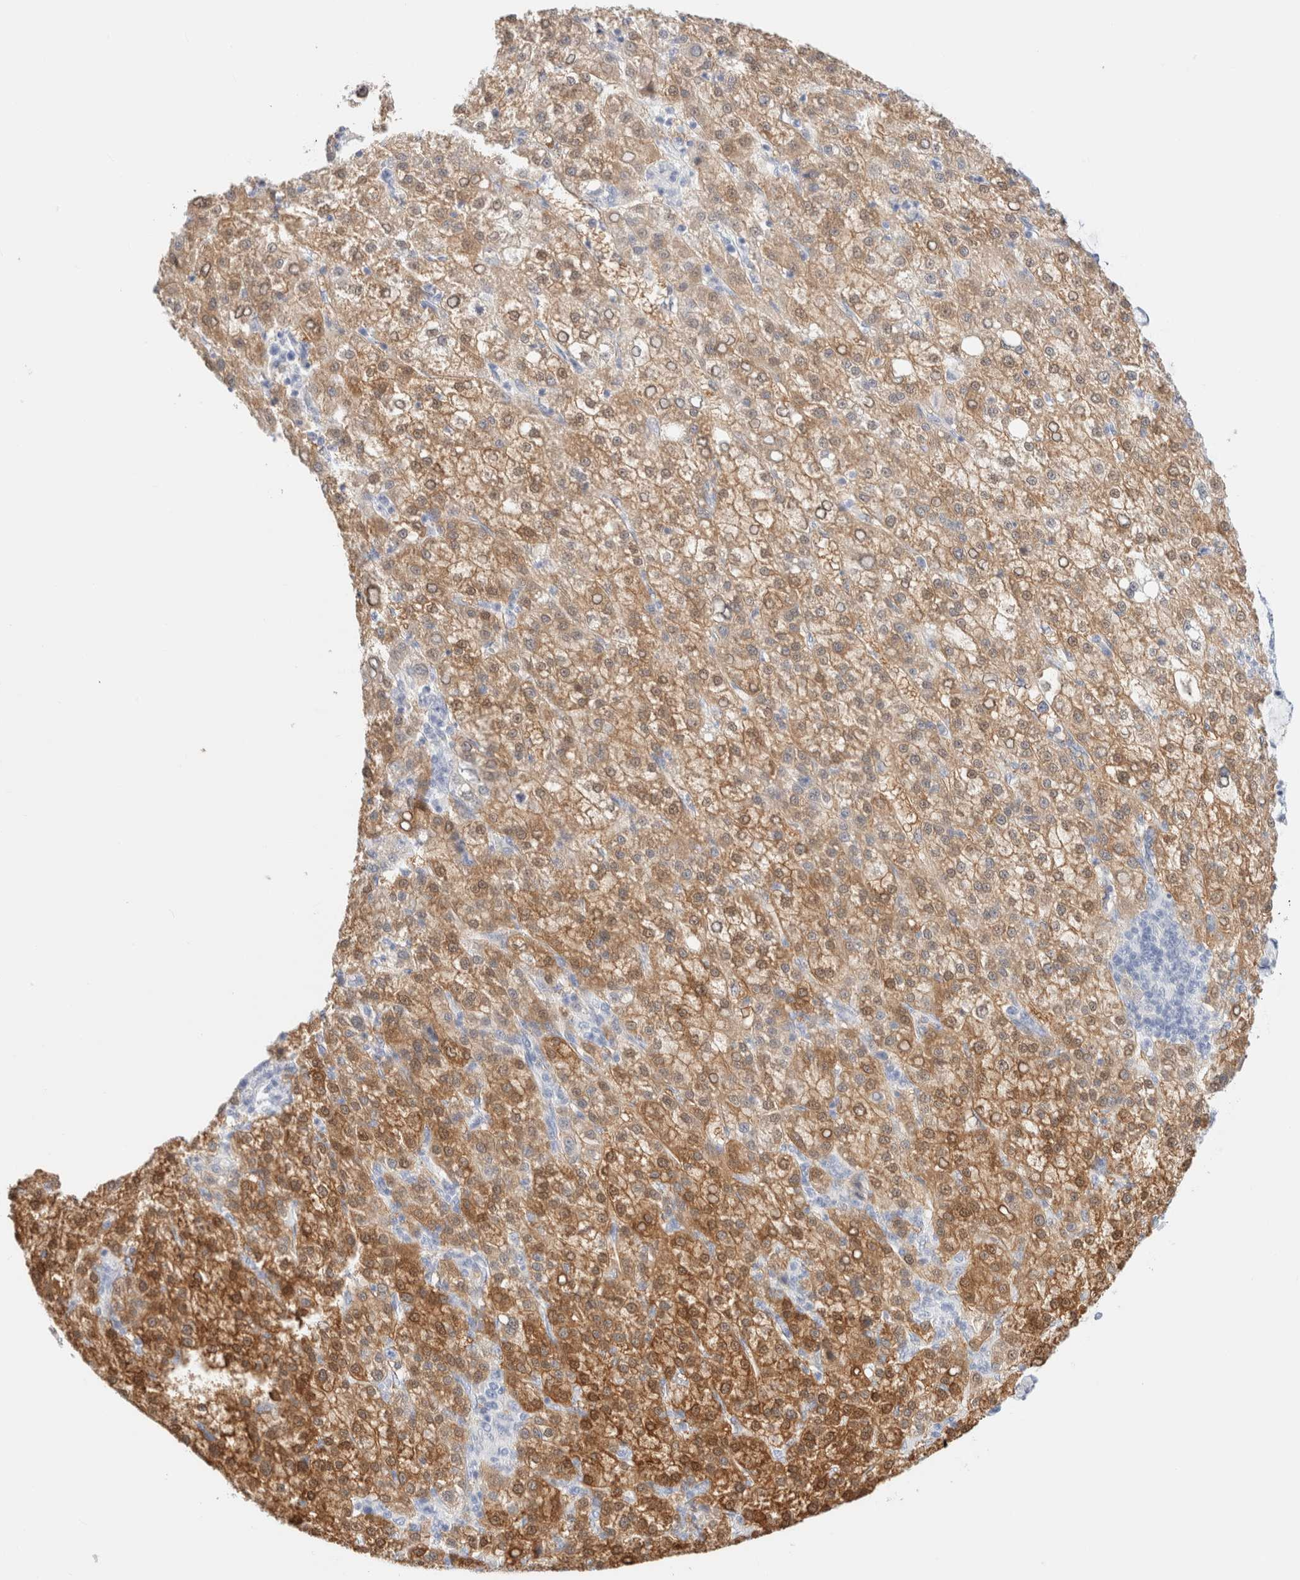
{"staining": {"intensity": "moderate", "quantity": ">75%", "location": "cytoplasmic/membranous"}, "tissue": "liver cancer", "cell_type": "Tumor cells", "image_type": "cancer", "snomed": [{"axis": "morphology", "description": "Carcinoma, Hepatocellular, NOS"}, {"axis": "topography", "description": "Liver"}], "caption": "Immunohistochemical staining of liver cancer (hepatocellular carcinoma) displays medium levels of moderate cytoplasmic/membranous protein positivity in about >75% of tumor cells.", "gene": "DPYS", "patient": {"sex": "female", "age": 58}}